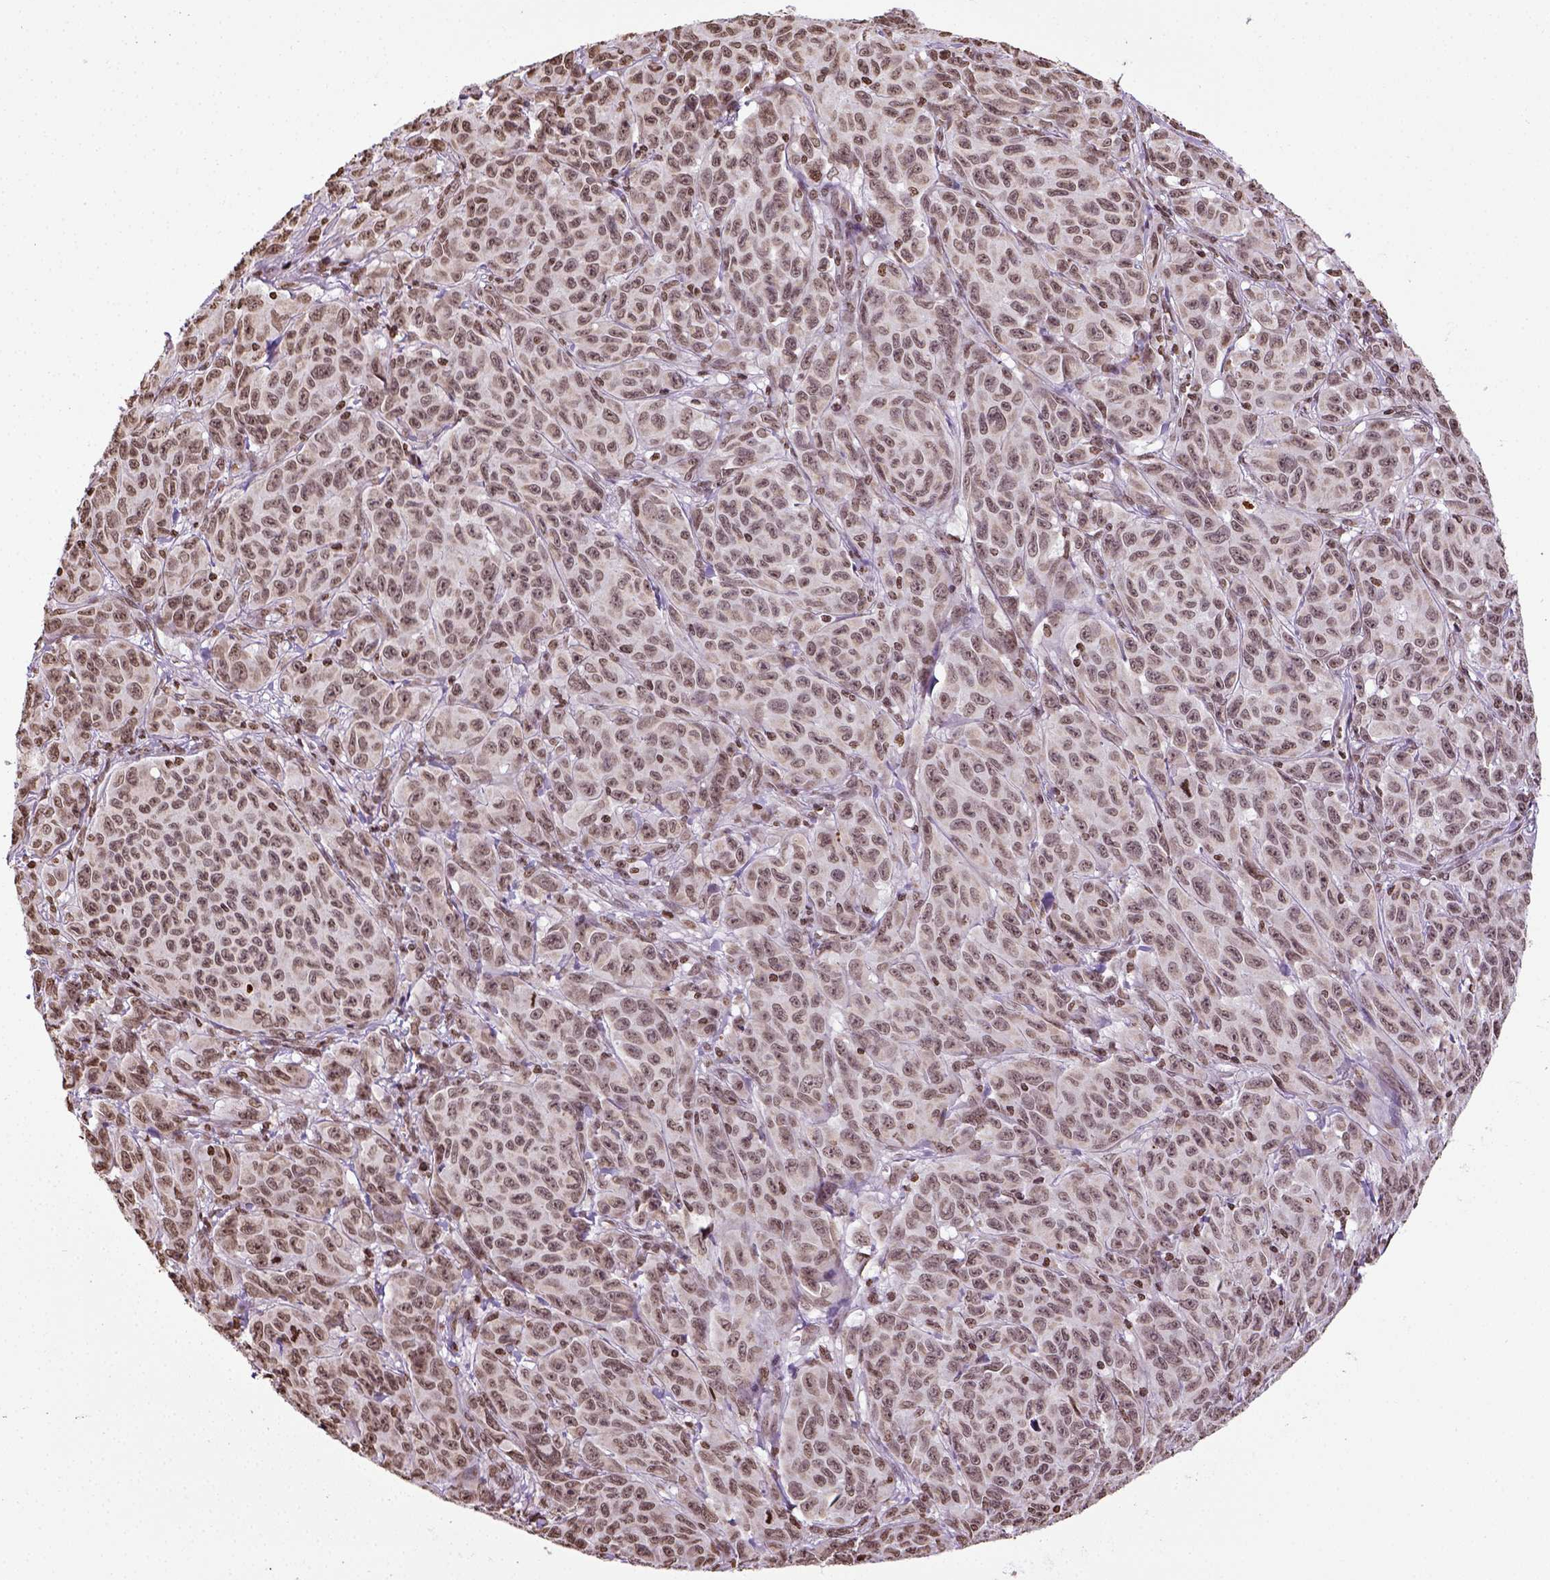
{"staining": {"intensity": "weak", "quantity": ">75%", "location": "nuclear"}, "tissue": "melanoma", "cell_type": "Tumor cells", "image_type": "cancer", "snomed": [{"axis": "morphology", "description": "Malignant melanoma, NOS"}, {"axis": "topography", "description": "Vulva, labia, clitoris and Bartholin´s gland, NO"}], "caption": "The micrograph shows a brown stain indicating the presence of a protein in the nuclear of tumor cells in malignant melanoma.", "gene": "ZNF75D", "patient": {"sex": "female", "age": 75}}